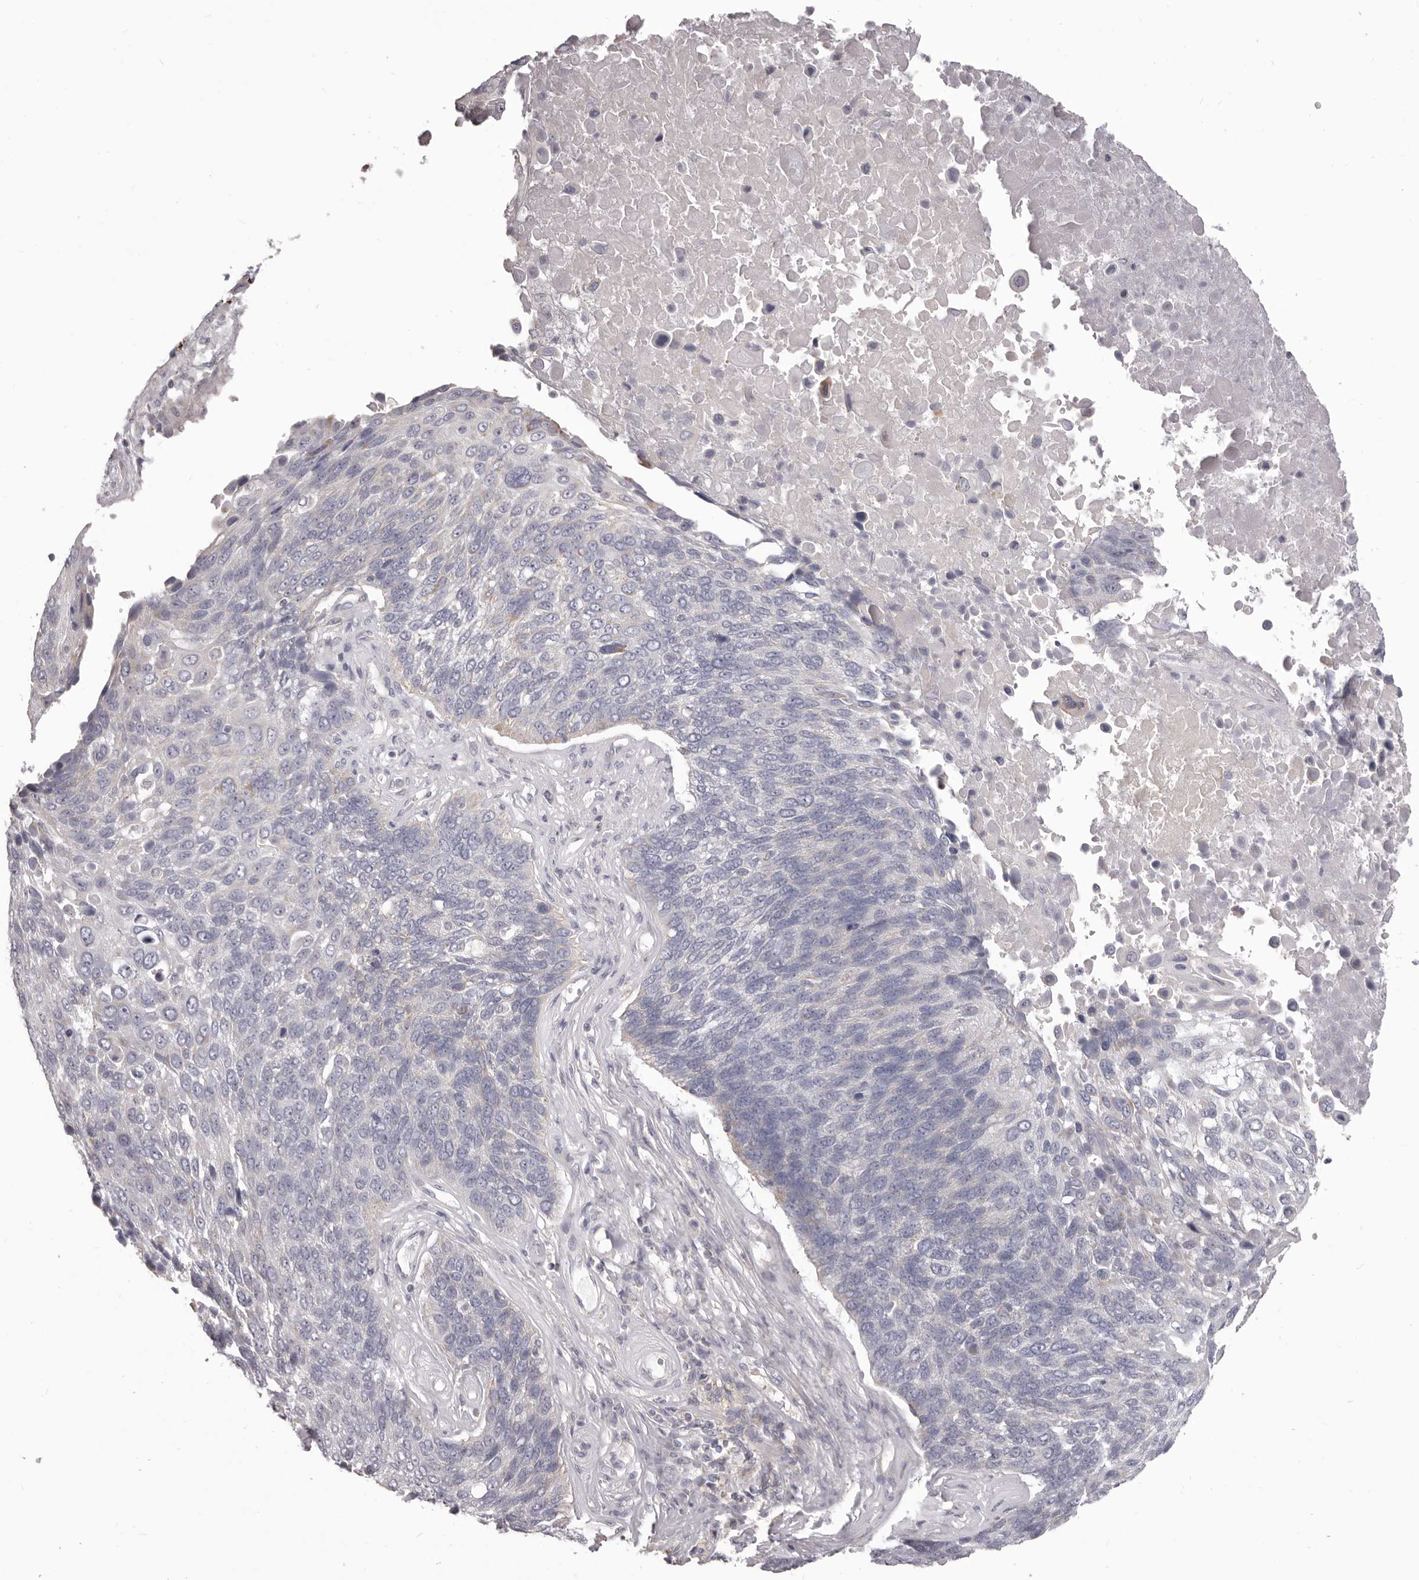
{"staining": {"intensity": "negative", "quantity": "none", "location": "none"}, "tissue": "lung cancer", "cell_type": "Tumor cells", "image_type": "cancer", "snomed": [{"axis": "morphology", "description": "Squamous cell carcinoma, NOS"}, {"axis": "topography", "description": "Lung"}], "caption": "A micrograph of human lung squamous cell carcinoma is negative for staining in tumor cells.", "gene": "PRMT2", "patient": {"sex": "male", "age": 66}}